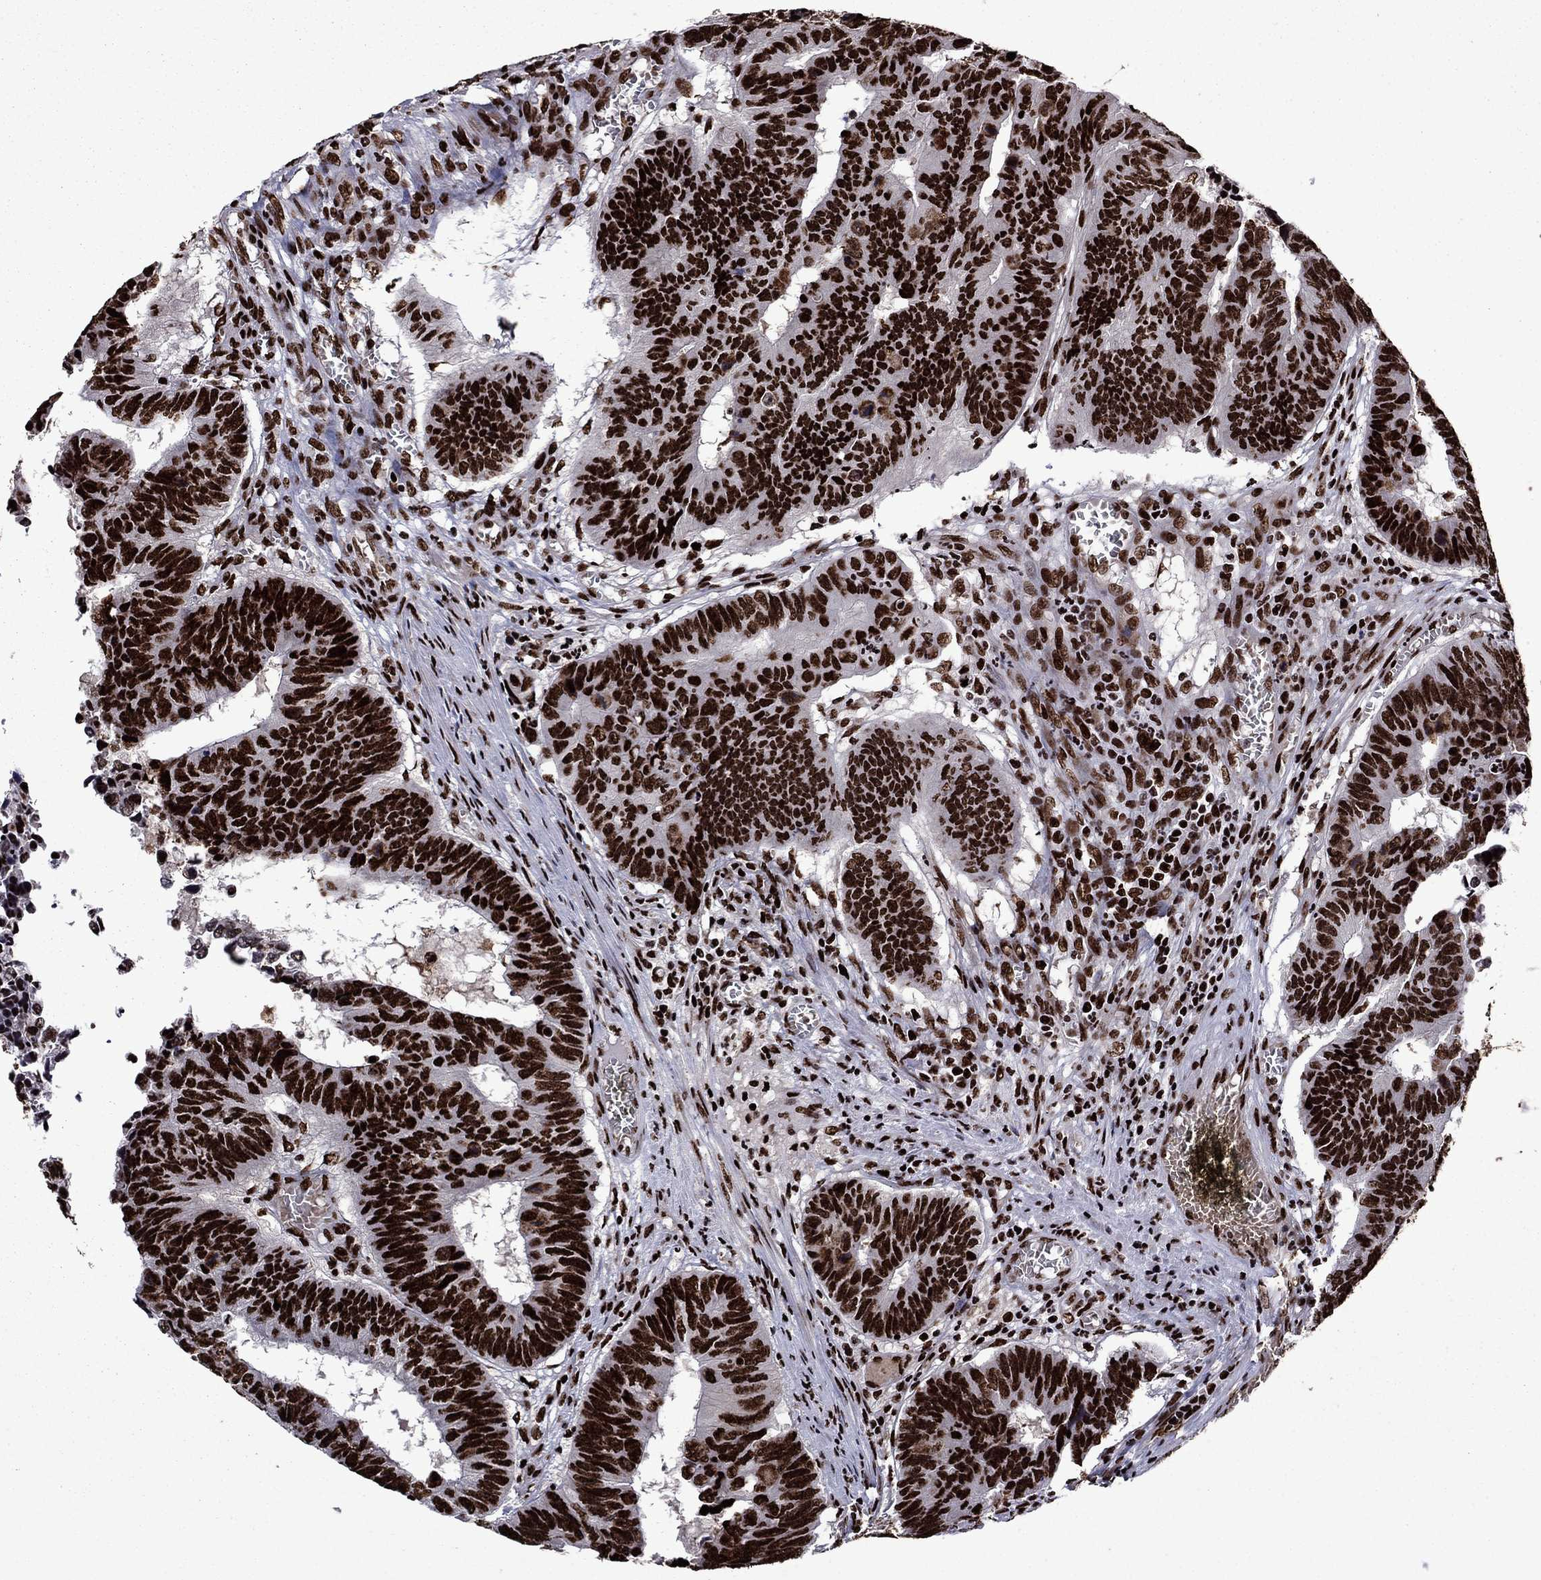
{"staining": {"intensity": "strong", "quantity": ">75%", "location": "nuclear"}, "tissue": "colorectal cancer", "cell_type": "Tumor cells", "image_type": "cancer", "snomed": [{"axis": "morphology", "description": "Adenocarcinoma, NOS"}, {"axis": "topography", "description": "Appendix"}, {"axis": "topography", "description": "Colon"}, {"axis": "topography", "description": "Cecum"}, {"axis": "topography", "description": "Colon asc"}], "caption": "DAB immunohistochemical staining of adenocarcinoma (colorectal) demonstrates strong nuclear protein expression in about >75% of tumor cells. The protein of interest is stained brown, and the nuclei are stained in blue (DAB (3,3'-diaminobenzidine) IHC with brightfield microscopy, high magnification).", "gene": "LIMK1", "patient": {"sex": "female", "age": 85}}